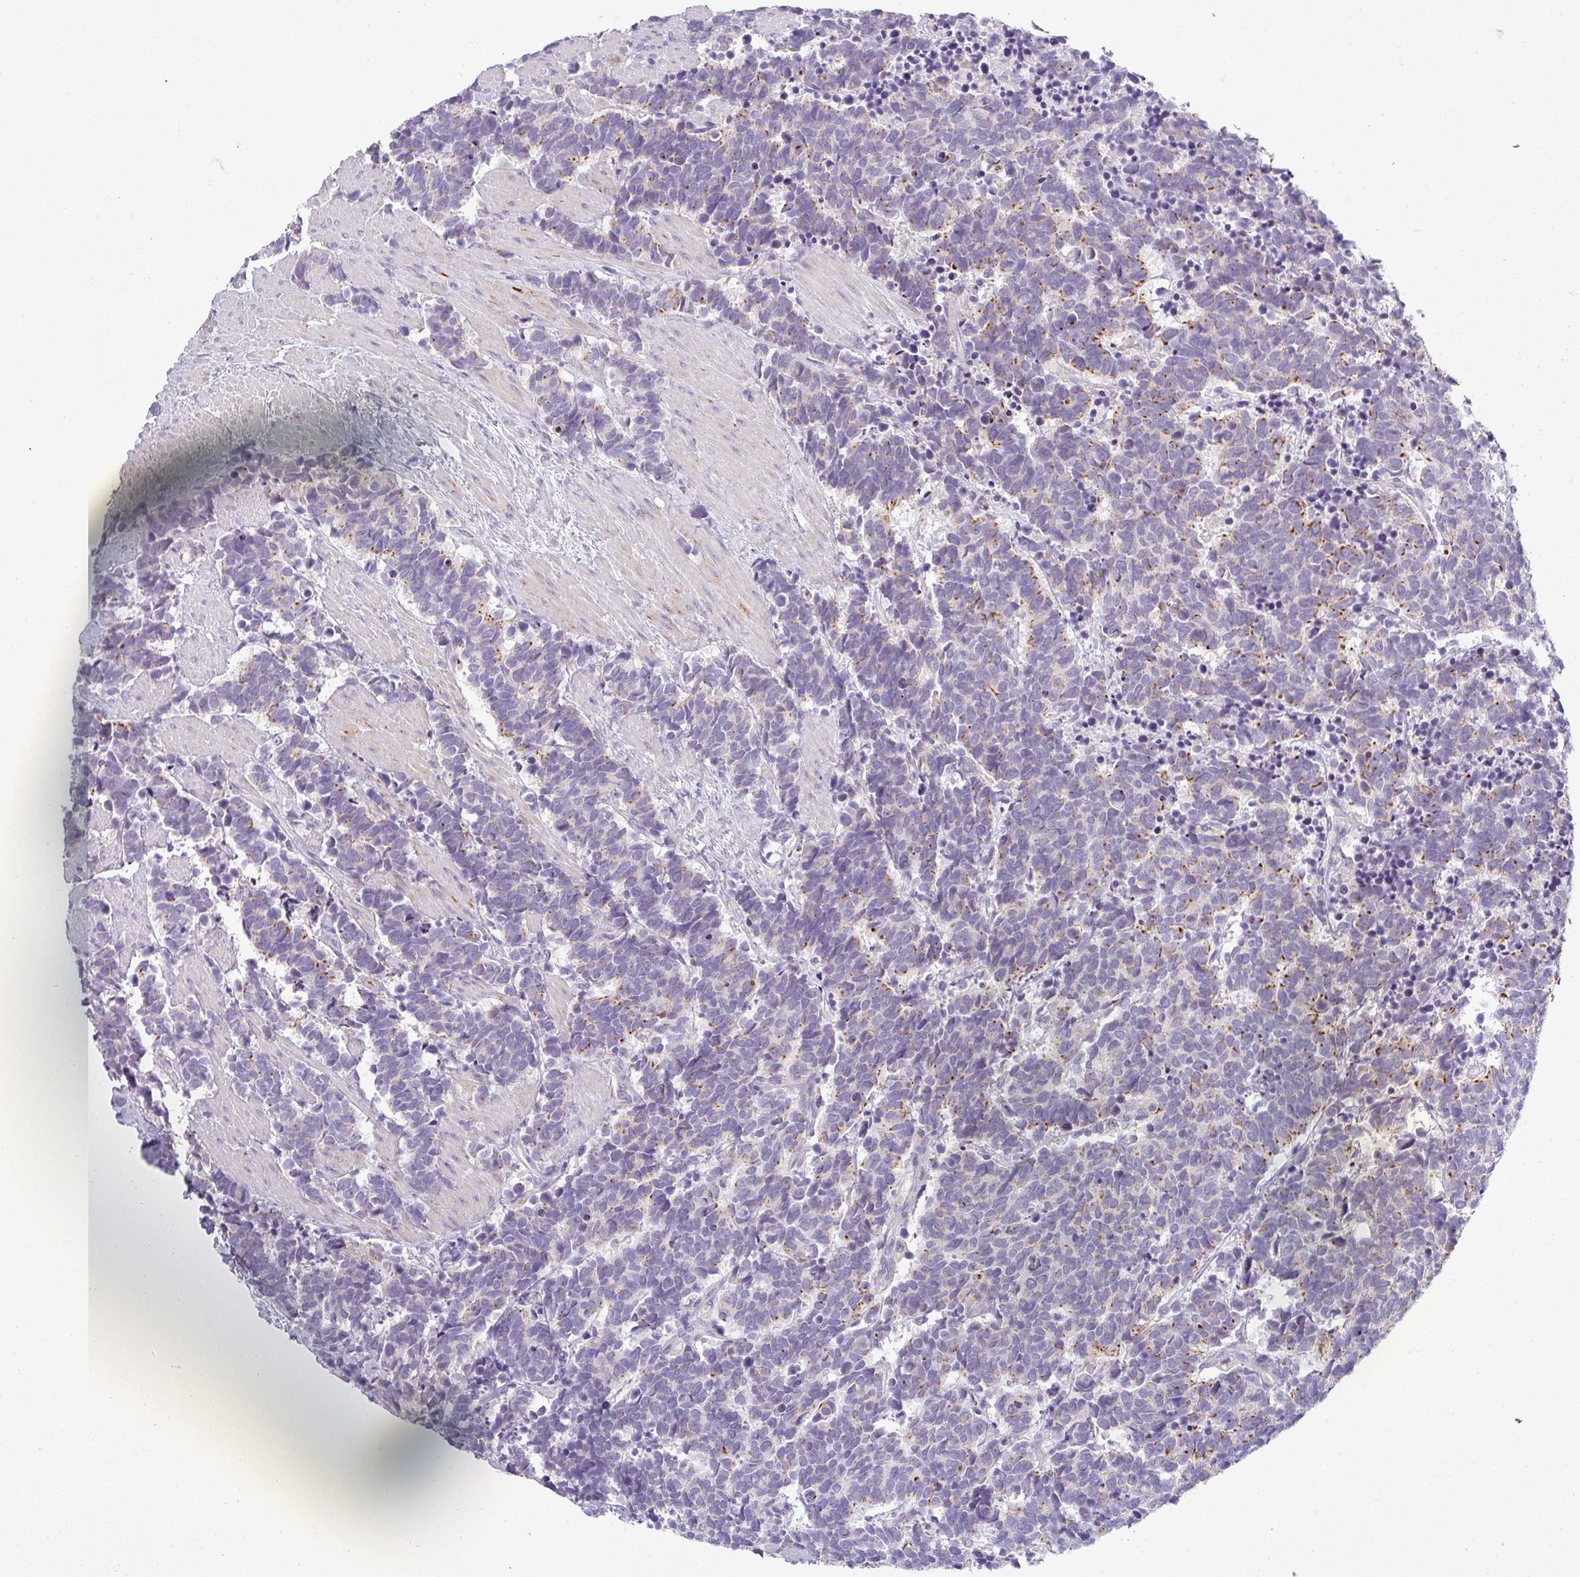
{"staining": {"intensity": "moderate", "quantity": "<25%", "location": "cytoplasmic/membranous"}, "tissue": "carcinoid", "cell_type": "Tumor cells", "image_type": "cancer", "snomed": [{"axis": "morphology", "description": "Carcinoma, NOS"}, {"axis": "morphology", "description": "Carcinoid, malignant, NOS"}, {"axis": "topography", "description": "Prostate"}], "caption": "Human malignant carcinoid stained with a brown dye shows moderate cytoplasmic/membranous positive expression in about <25% of tumor cells.", "gene": "ASXL3", "patient": {"sex": "male", "age": 57}}